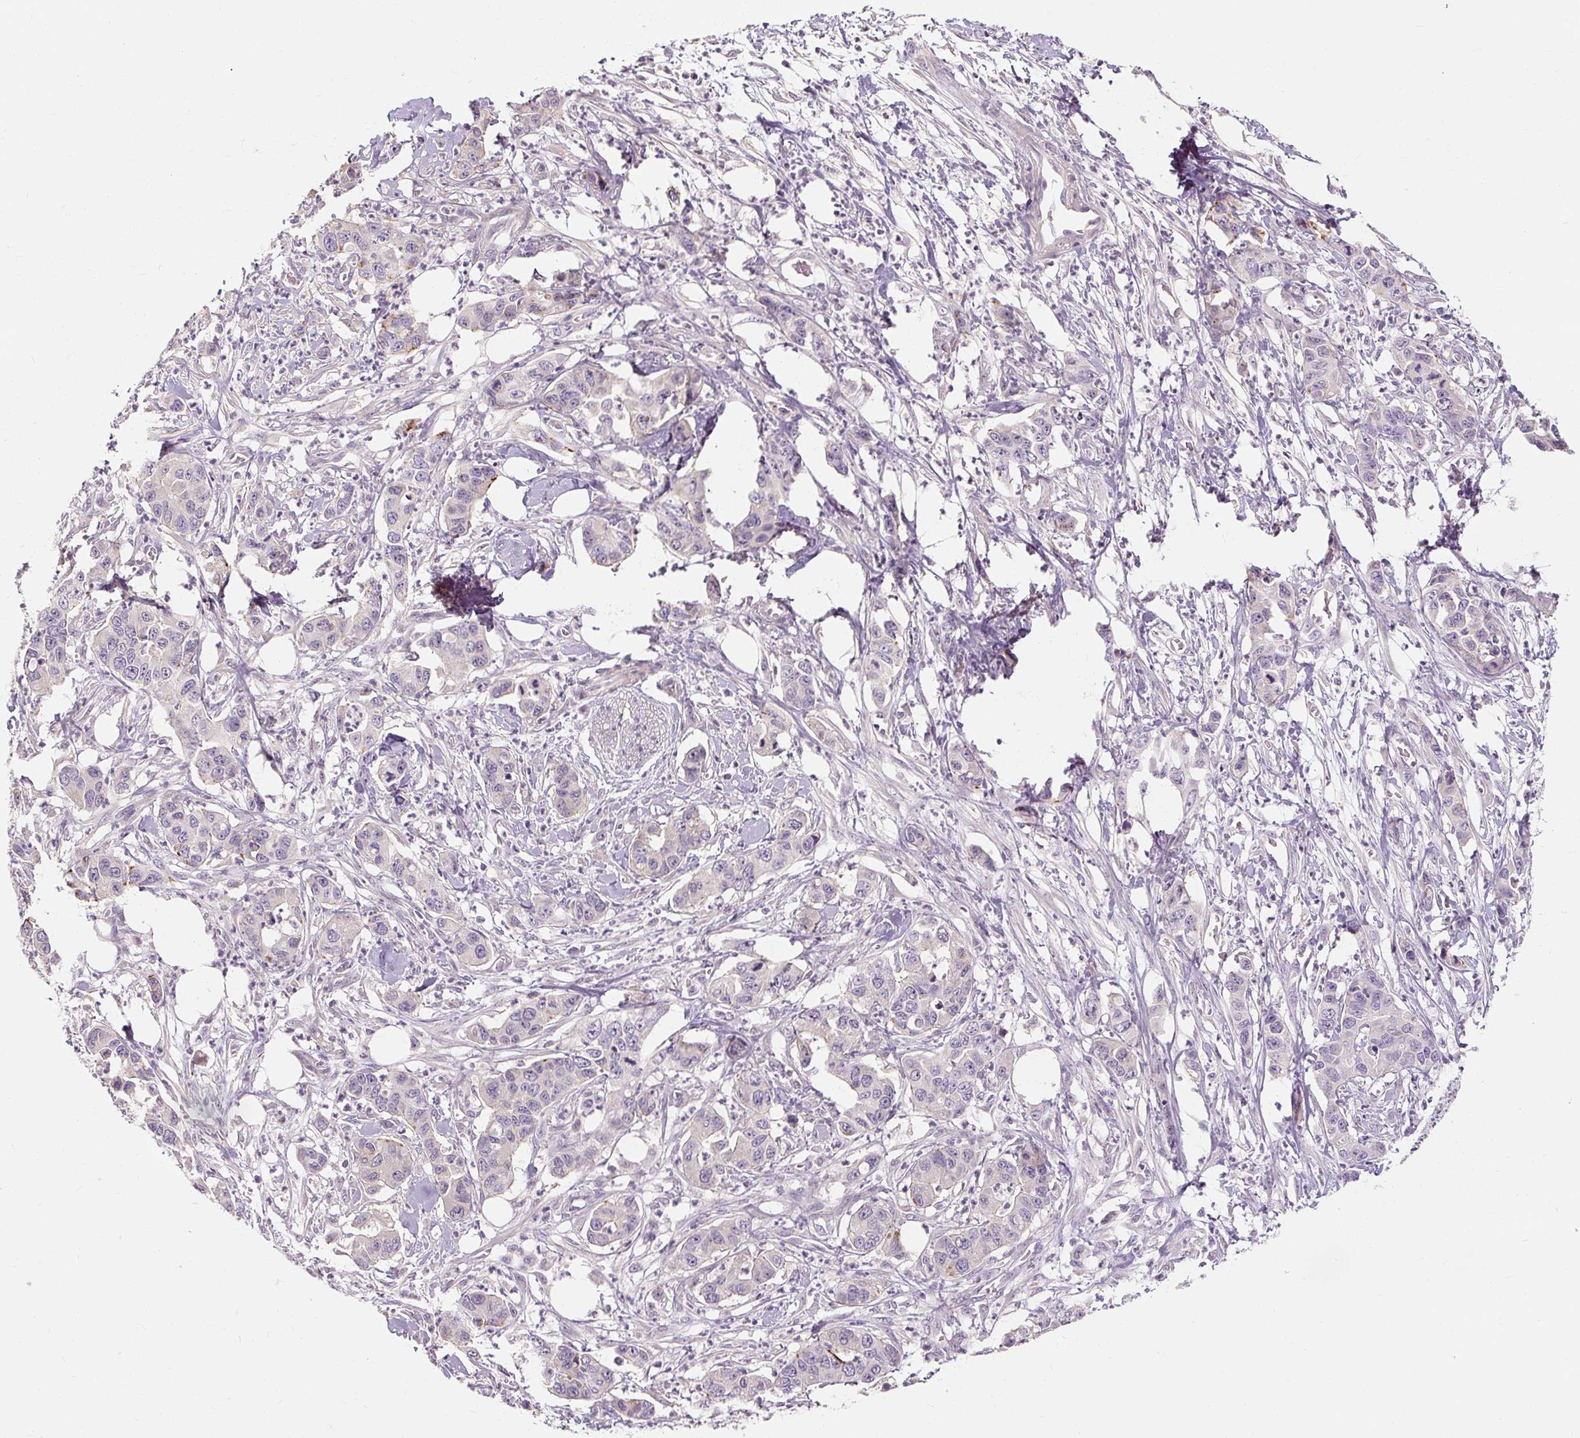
{"staining": {"intensity": "weak", "quantity": "25%-75%", "location": "cytoplasmic/membranous"}, "tissue": "pancreatic cancer", "cell_type": "Tumor cells", "image_type": "cancer", "snomed": [{"axis": "morphology", "description": "Adenocarcinoma, NOS"}, {"axis": "topography", "description": "Pancreas"}], "caption": "This photomicrograph shows immunohistochemistry staining of human adenocarcinoma (pancreatic), with low weak cytoplasmic/membranous positivity in about 25%-75% of tumor cells.", "gene": "CAPN3", "patient": {"sex": "male", "age": 73}}